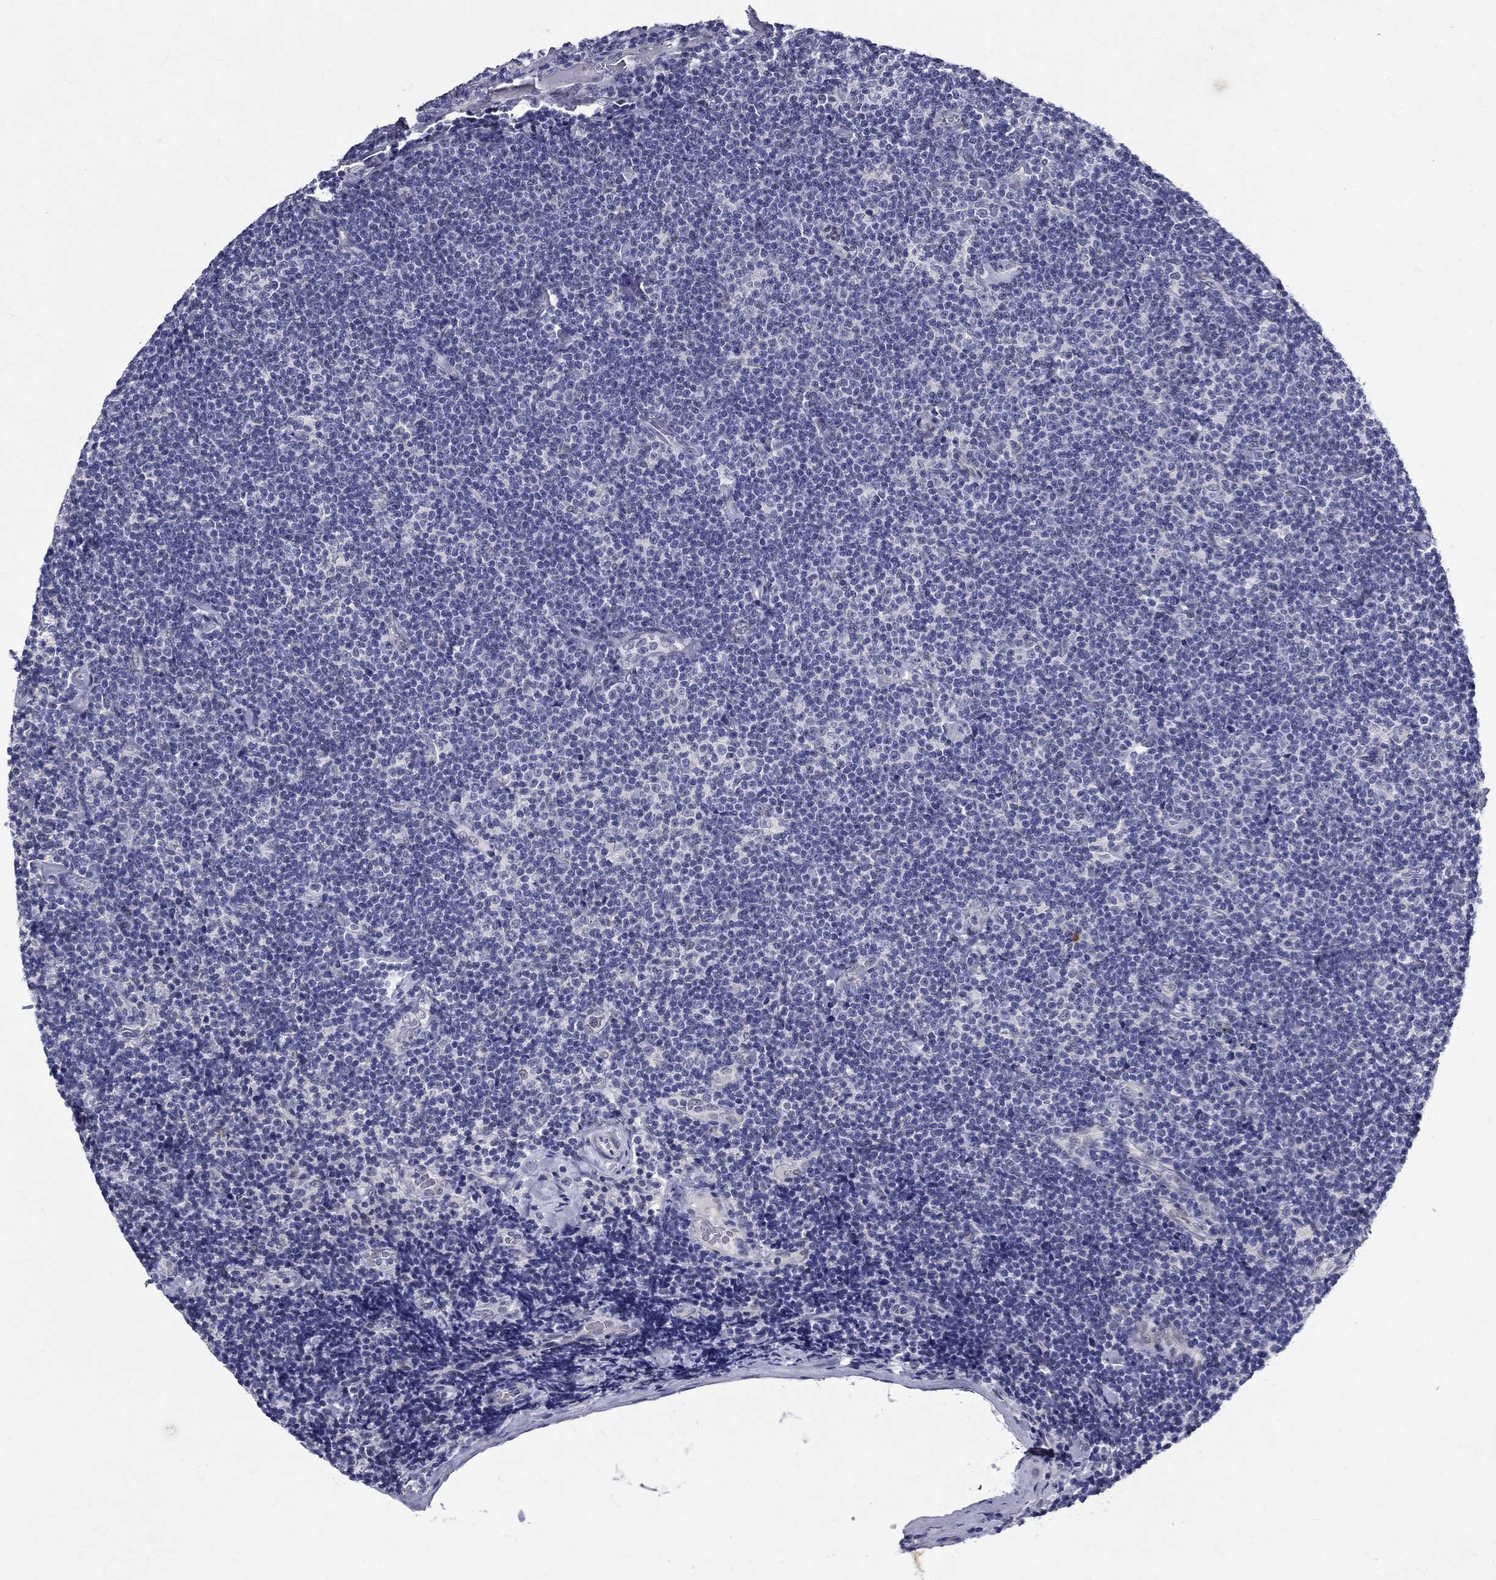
{"staining": {"intensity": "negative", "quantity": "none", "location": "none"}, "tissue": "lymphoma", "cell_type": "Tumor cells", "image_type": "cancer", "snomed": [{"axis": "morphology", "description": "Malignant lymphoma, non-Hodgkin's type, Low grade"}, {"axis": "topography", "description": "Lymph node"}], "caption": "This is an IHC histopathology image of human lymphoma. There is no expression in tumor cells.", "gene": "RBFOX1", "patient": {"sex": "male", "age": 81}}